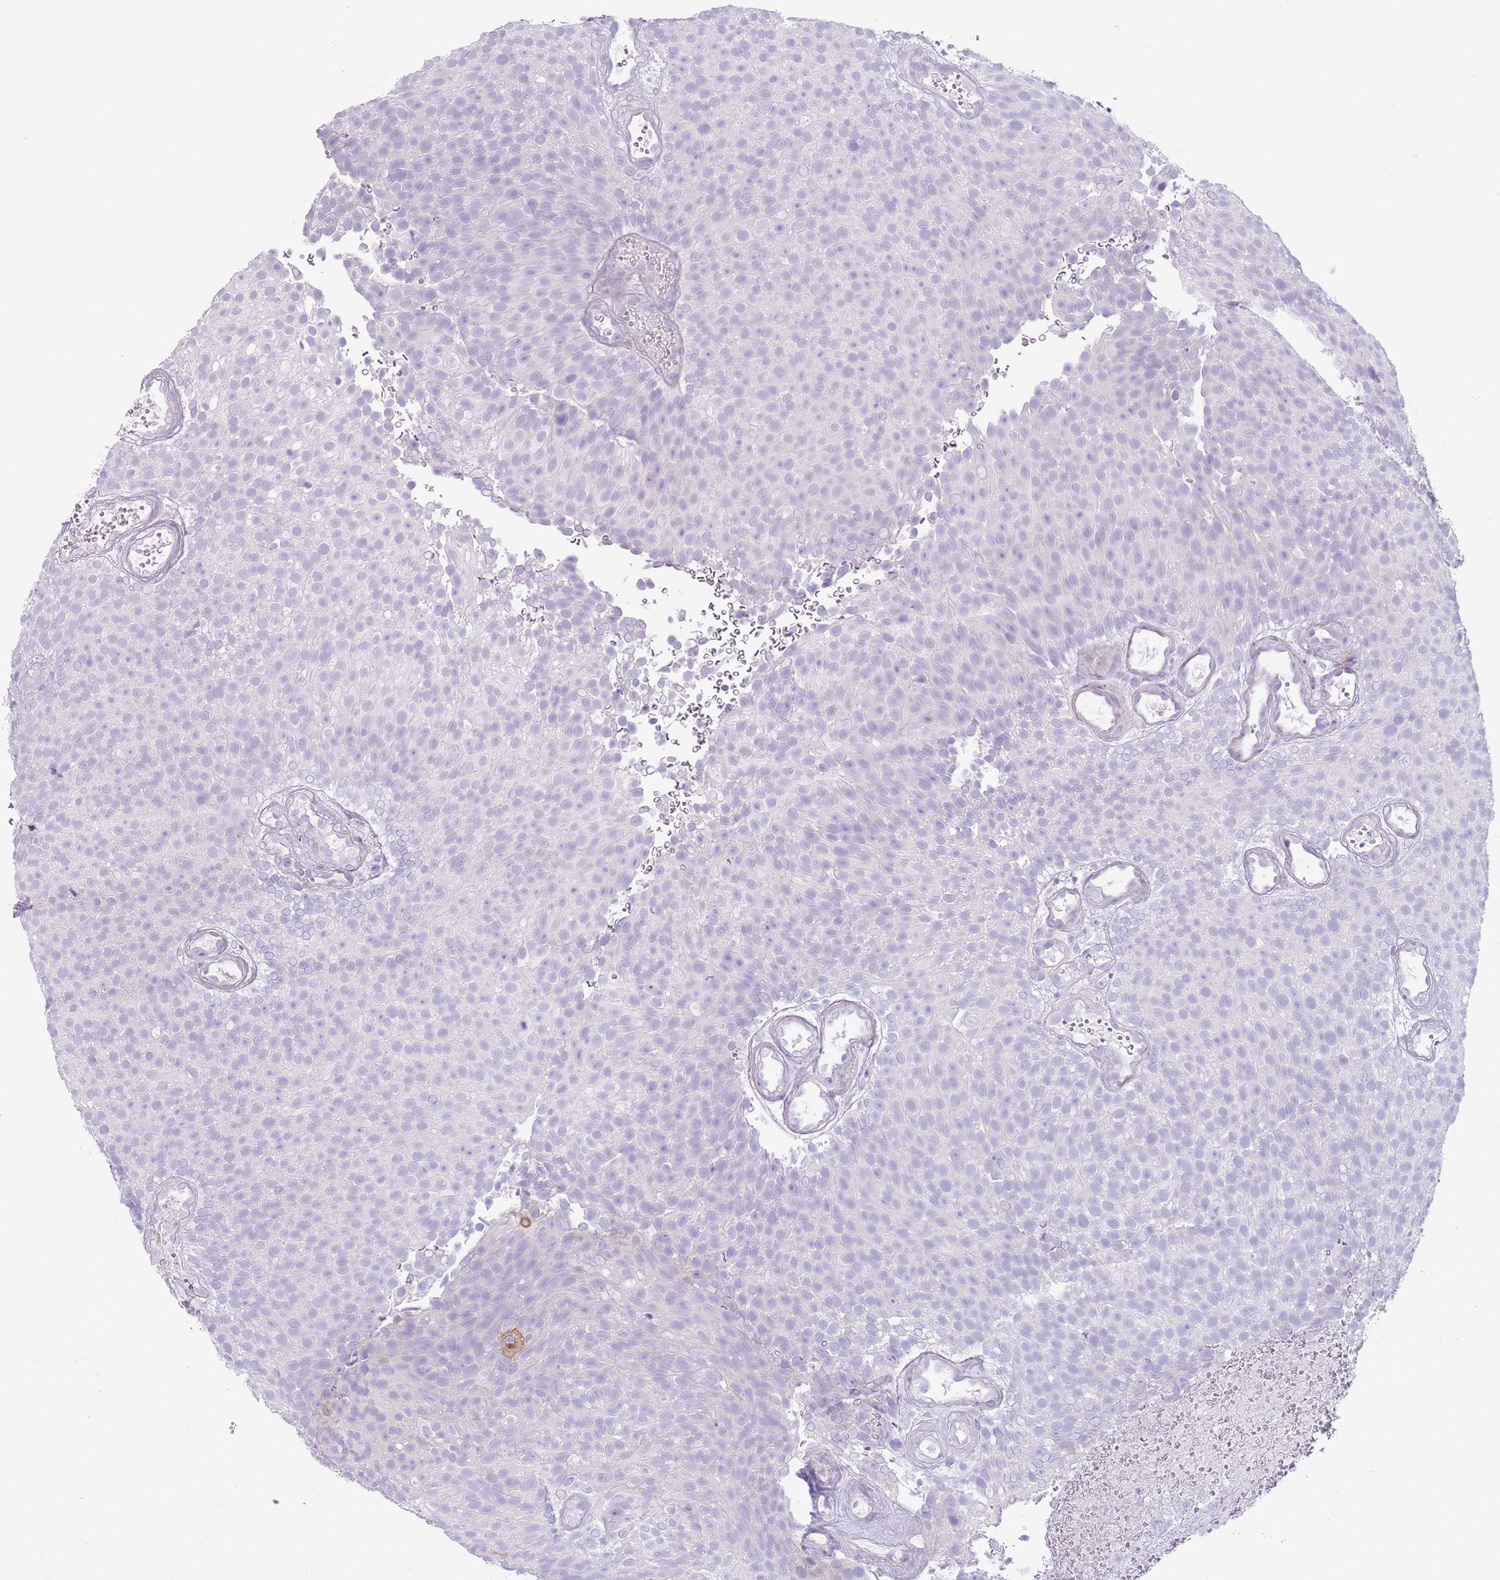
{"staining": {"intensity": "negative", "quantity": "none", "location": "none"}, "tissue": "urothelial cancer", "cell_type": "Tumor cells", "image_type": "cancer", "snomed": [{"axis": "morphology", "description": "Urothelial carcinoma, Low grade"}, {"axis": "topography", "description": "Urinary bladder"}], "caption": "Immunohistochemistry image of neoplastic tissue: human low-grade urothelial carcinoma stained with DAB displays no significant protein positivity in tumor cells. (DAB IHC visualized using brightfield microscopy, high magnification).", "gene": "CD177", "patient": {"sex": "male", "age": 78}}